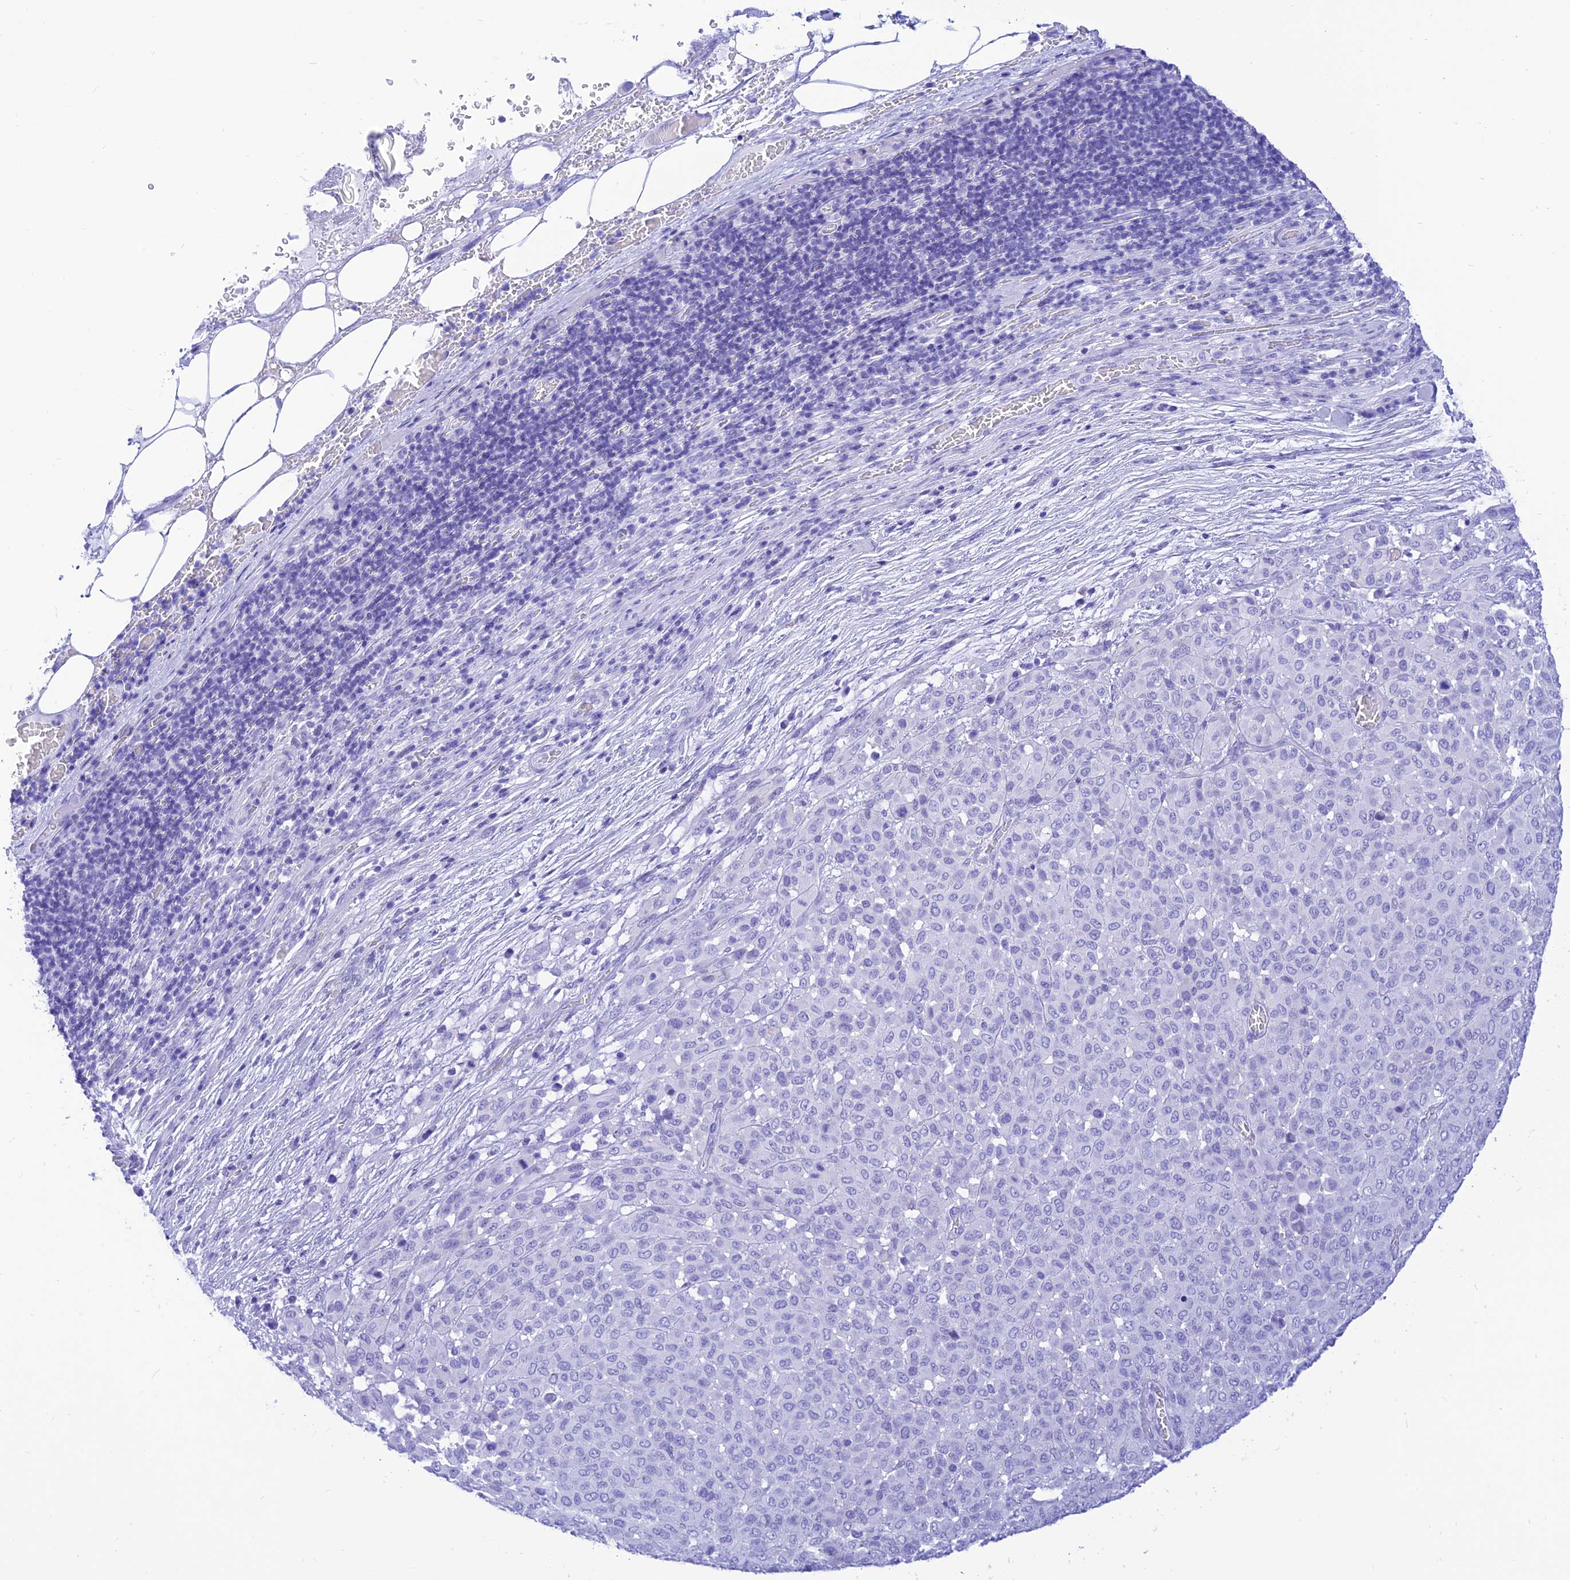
{"staining": {"intensity": "negative", "quantity": "none", "location": "none"}, "tissue": "melanoma", "cell_type": "Tumor cells", "image_type": "cancer", "snomed": [{"axis": "morphology", "description": "Malignant melanoma, Metastatic site"}, {"axis": "topography", "description": "Skin"}], "caption": "A photomicrograph of malignant melanoma (metastatic site) stained for a protein displays no brown staining in tumor cells. Brightfield microscopy of IHC stained with DAB (brown) and hematoxylin (blue), captured at high magnification.", "gene": "PRNP", "patient": {"sex": "female", "age": 81}}